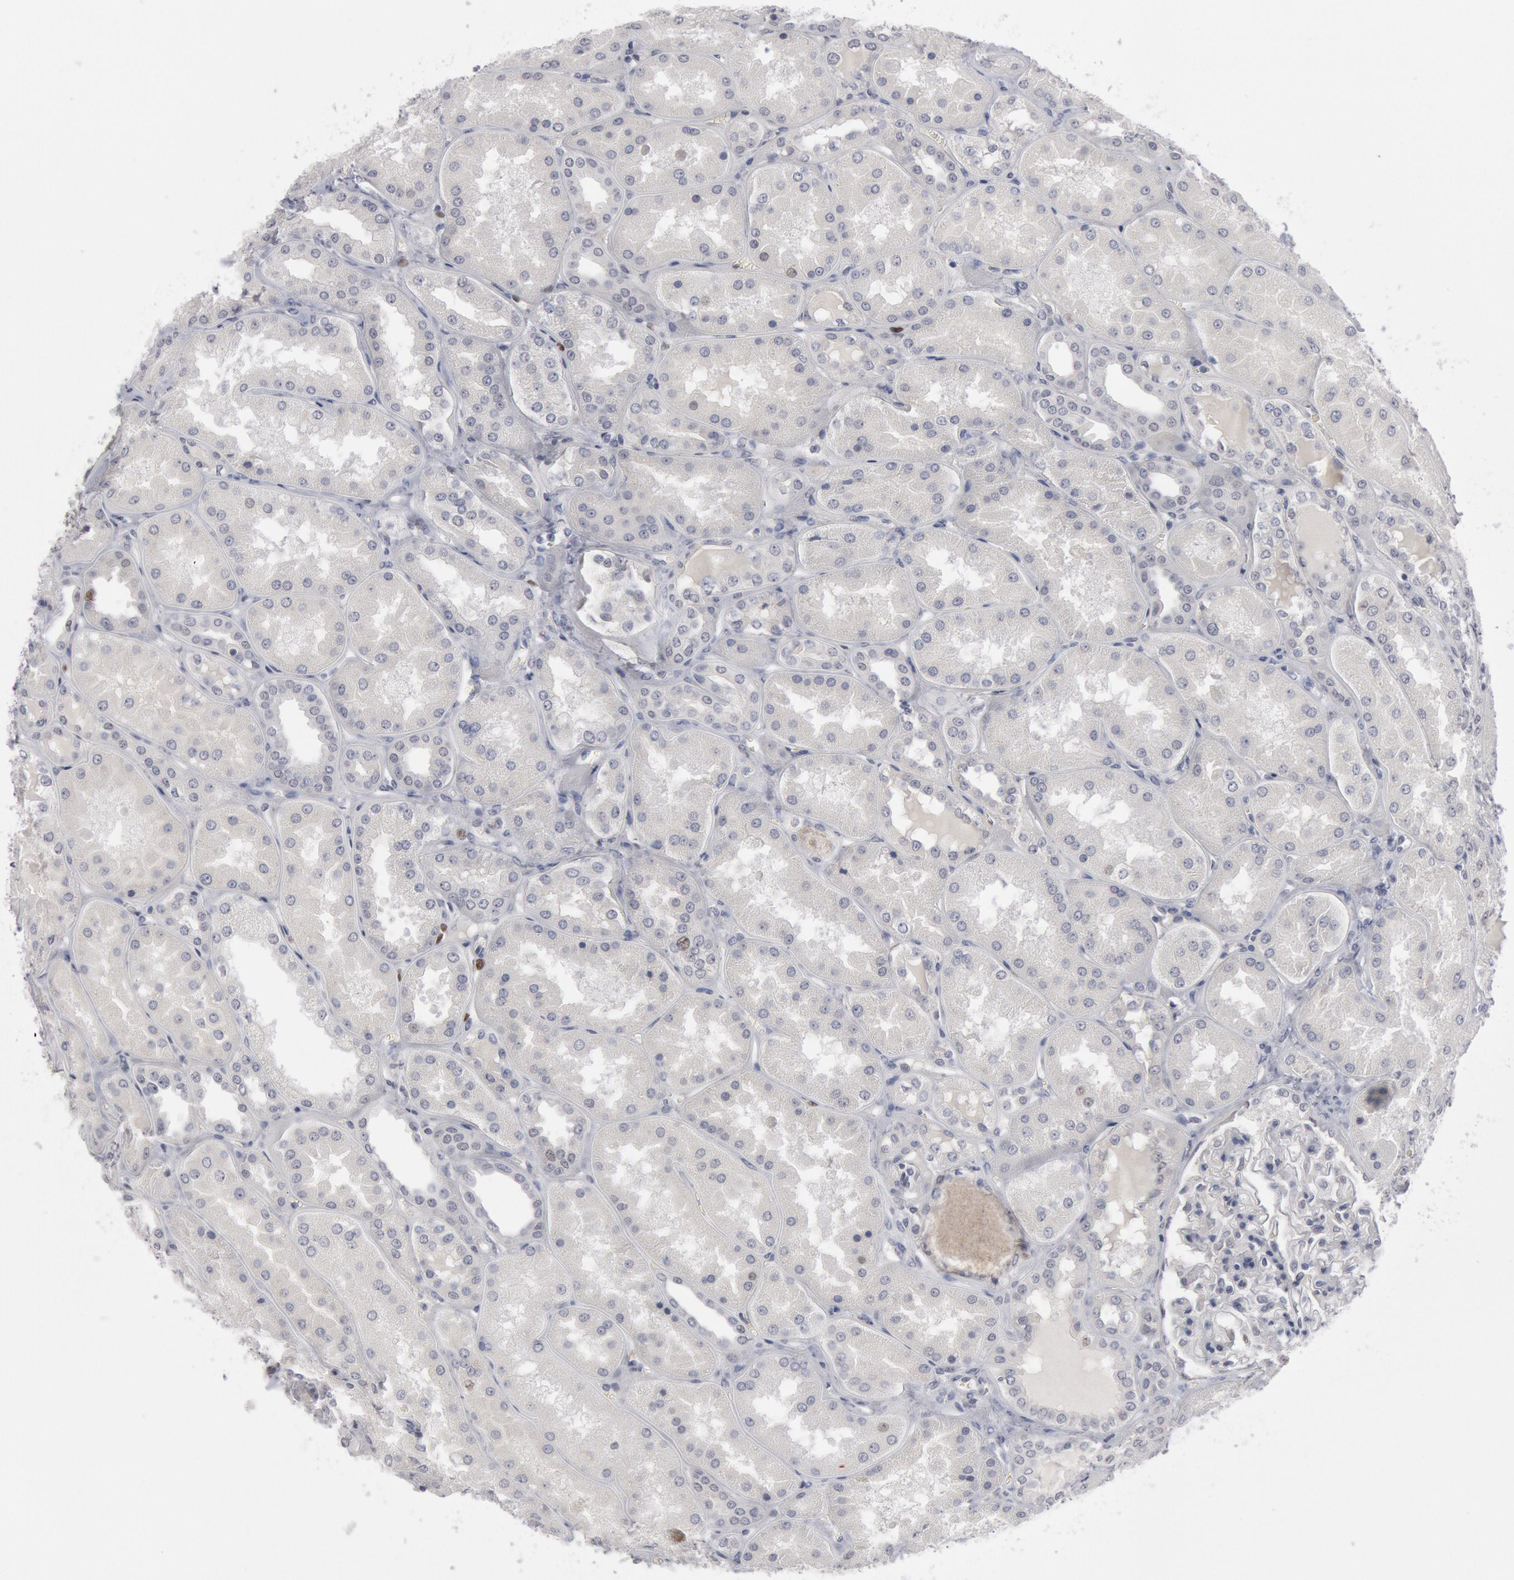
{"staining": {"intensity": "weak", "quantity": "<25%", "location": "none"}, "tissue": "kidney", "cell_type": "Cells in glomeruli", "image_type": "normal", "snomed": [{"axis": "morphology", "description": "Normal tissue, NOS"}, {"axis": "topography", "description": "Kidney"}], "caption": "Photomicrograph shows no protein staining in cells in glomeruli of unremarkable kidney. Brightfield microscopy of immunohistochemistry stained with DAB (3,3'-diaminobenzidine) (brown) and hematoxylin (blue), captured at high magnification.", "gene": "WDHD1", "patient": {"sex": "female", "age": 56}}